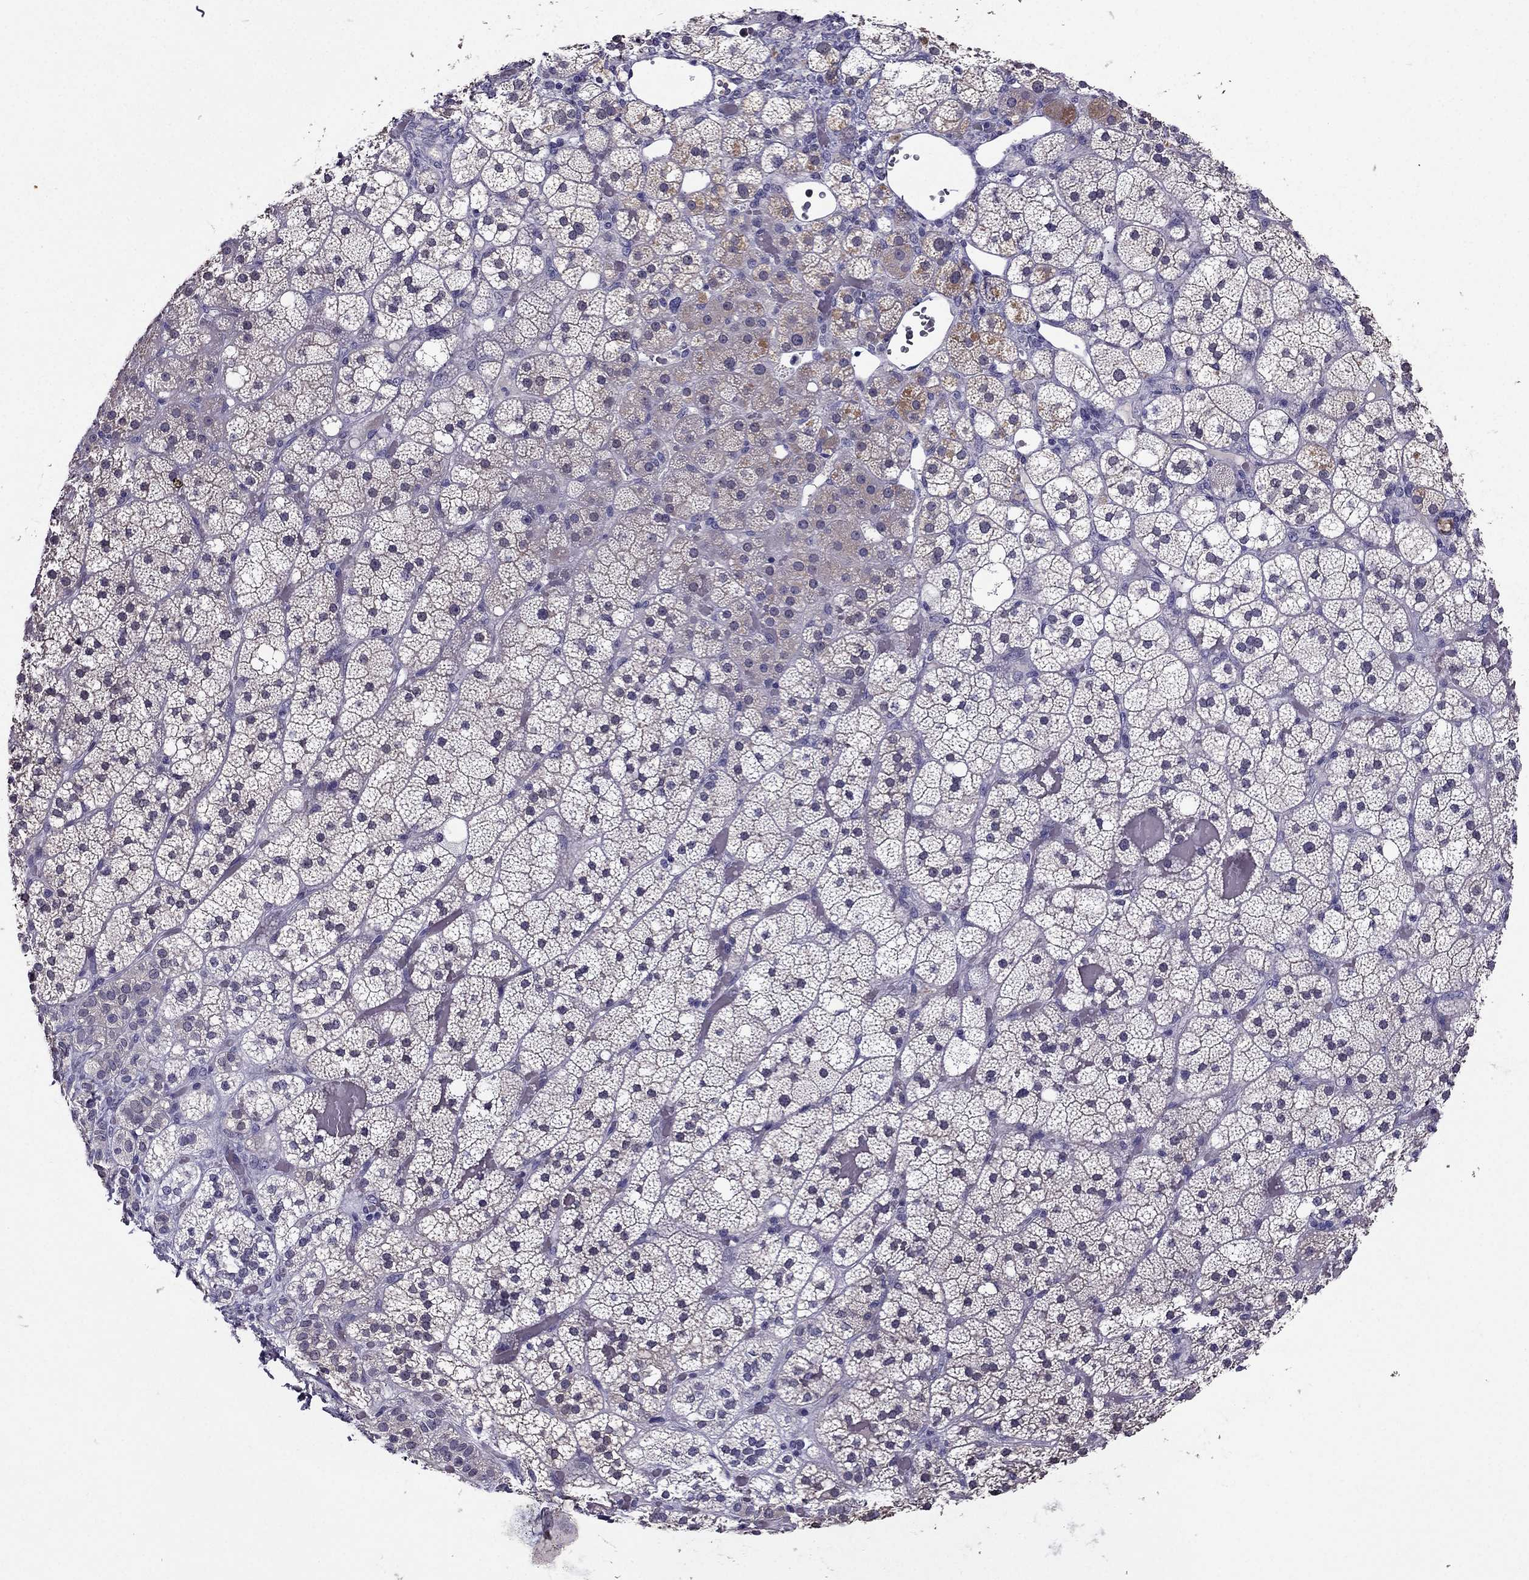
{"staining": {"intensity": "negative", "quantity": "none", "location": "none"}, "tissue": "adrenal gland", "cell_type": "Glandular cells", "image_type": "normal", "snomed": [{"axis": "morphology", "description": "Normal tissue, NOS"}, {"axis": "topography", "description": "Adrenal gland"}], "caption": "The histopathology image reveals no staining of glandular cells in unremarkable adrenal gland.", "gene": "DUSP15", "patient": {"sex": "male", "age": 53}}